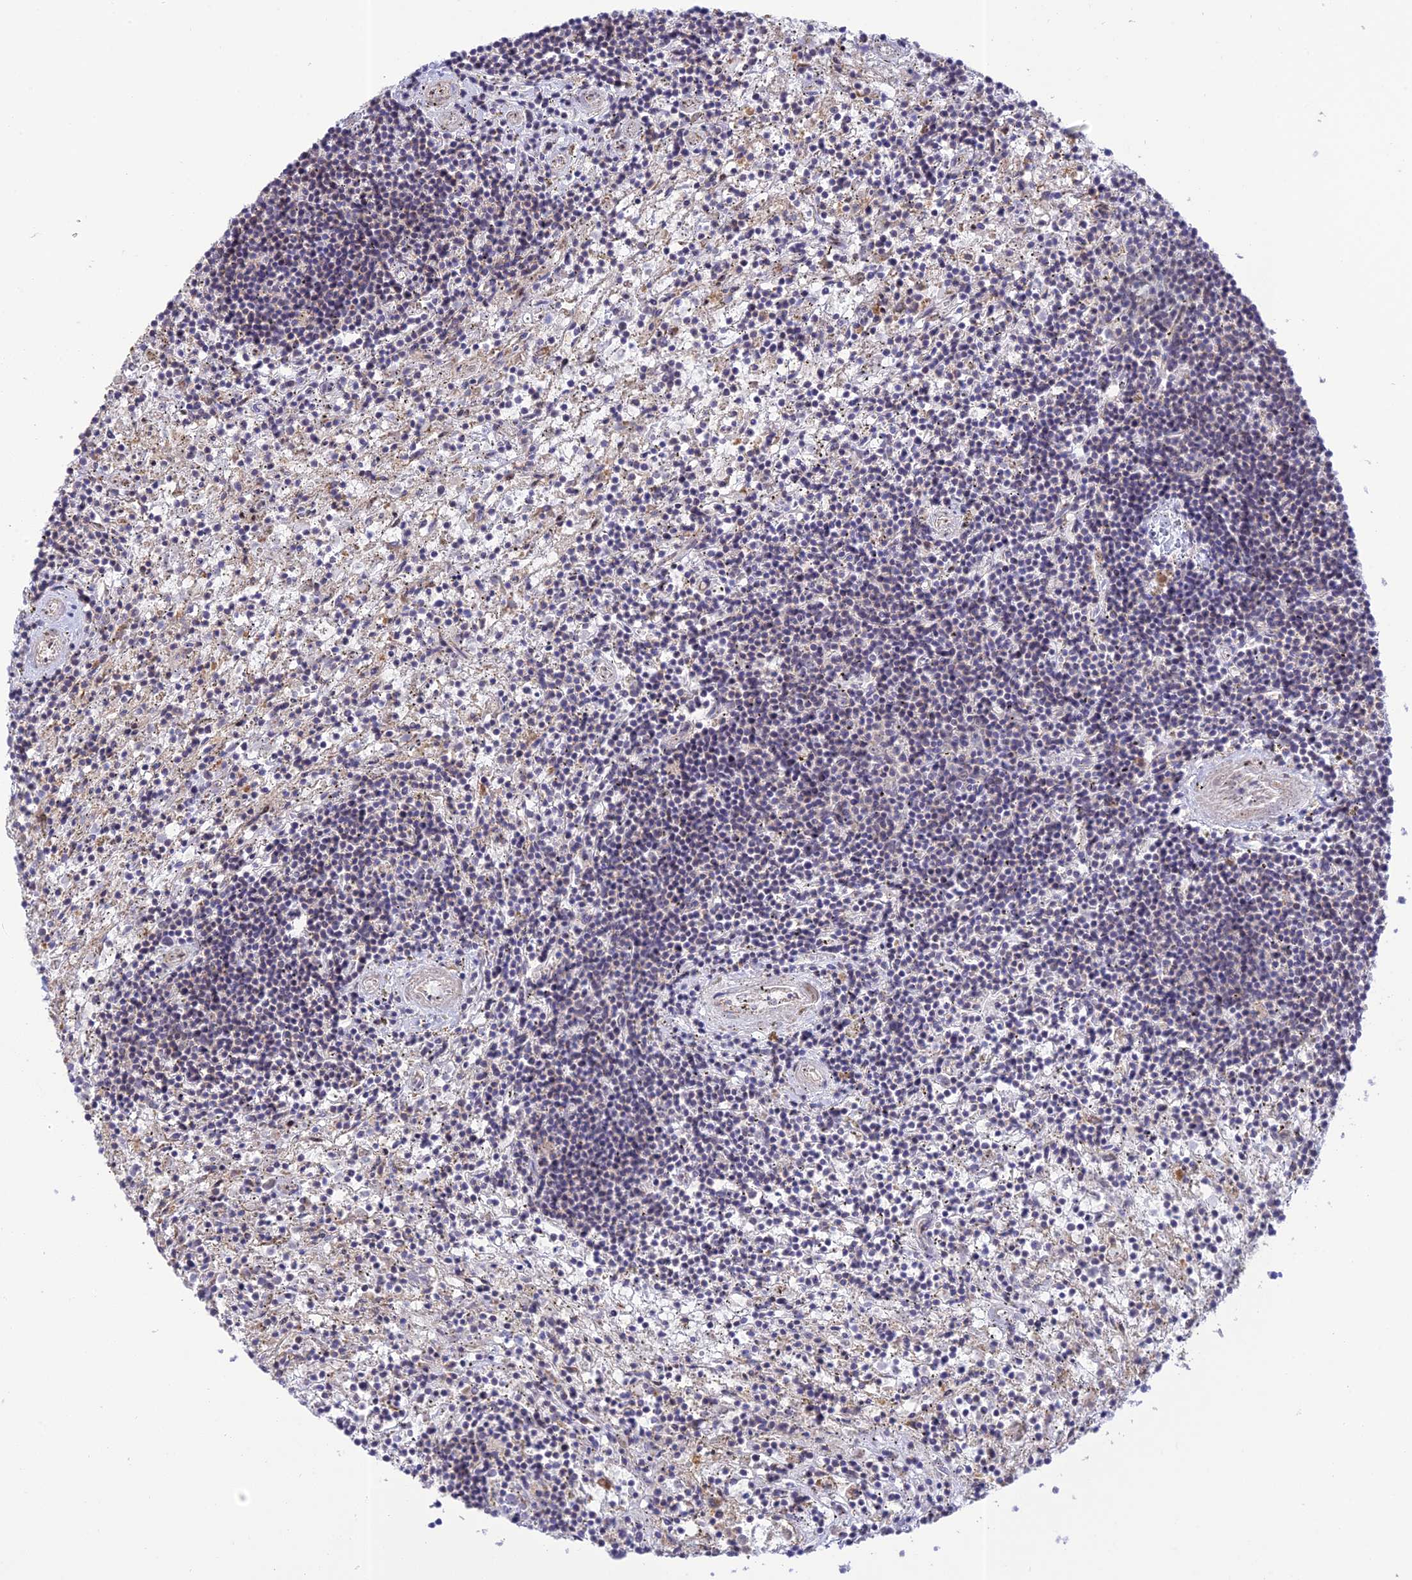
{"staining": {"intensity": "negative", "quantity": "none", "location": "none"}, "tissue": "lymphoma", "cell_type": "Tumor cells", "image_type": "cancer", "snomed": [{"axis": "morphology", "description": "Malignant lymphoma, non-Hodgkin's type, Low grade"}, {"axis": "topography", "description": "Spleen"}], "caption": "DAB (3,3'-diaminobenzidine) immunohistochemical staining of human malignant lymphoma, non-Hodgkin's type (low-grade) shows no significant positivity in tumor cells. (Stains: DAB (3,3'-diaminobenzidine) IHC with hematoxylin counter stain, Microscopy: brightfield microscopy at high magnification).", "gene": "ZNF584", "patient": {"sex": "male", "age": 76}}